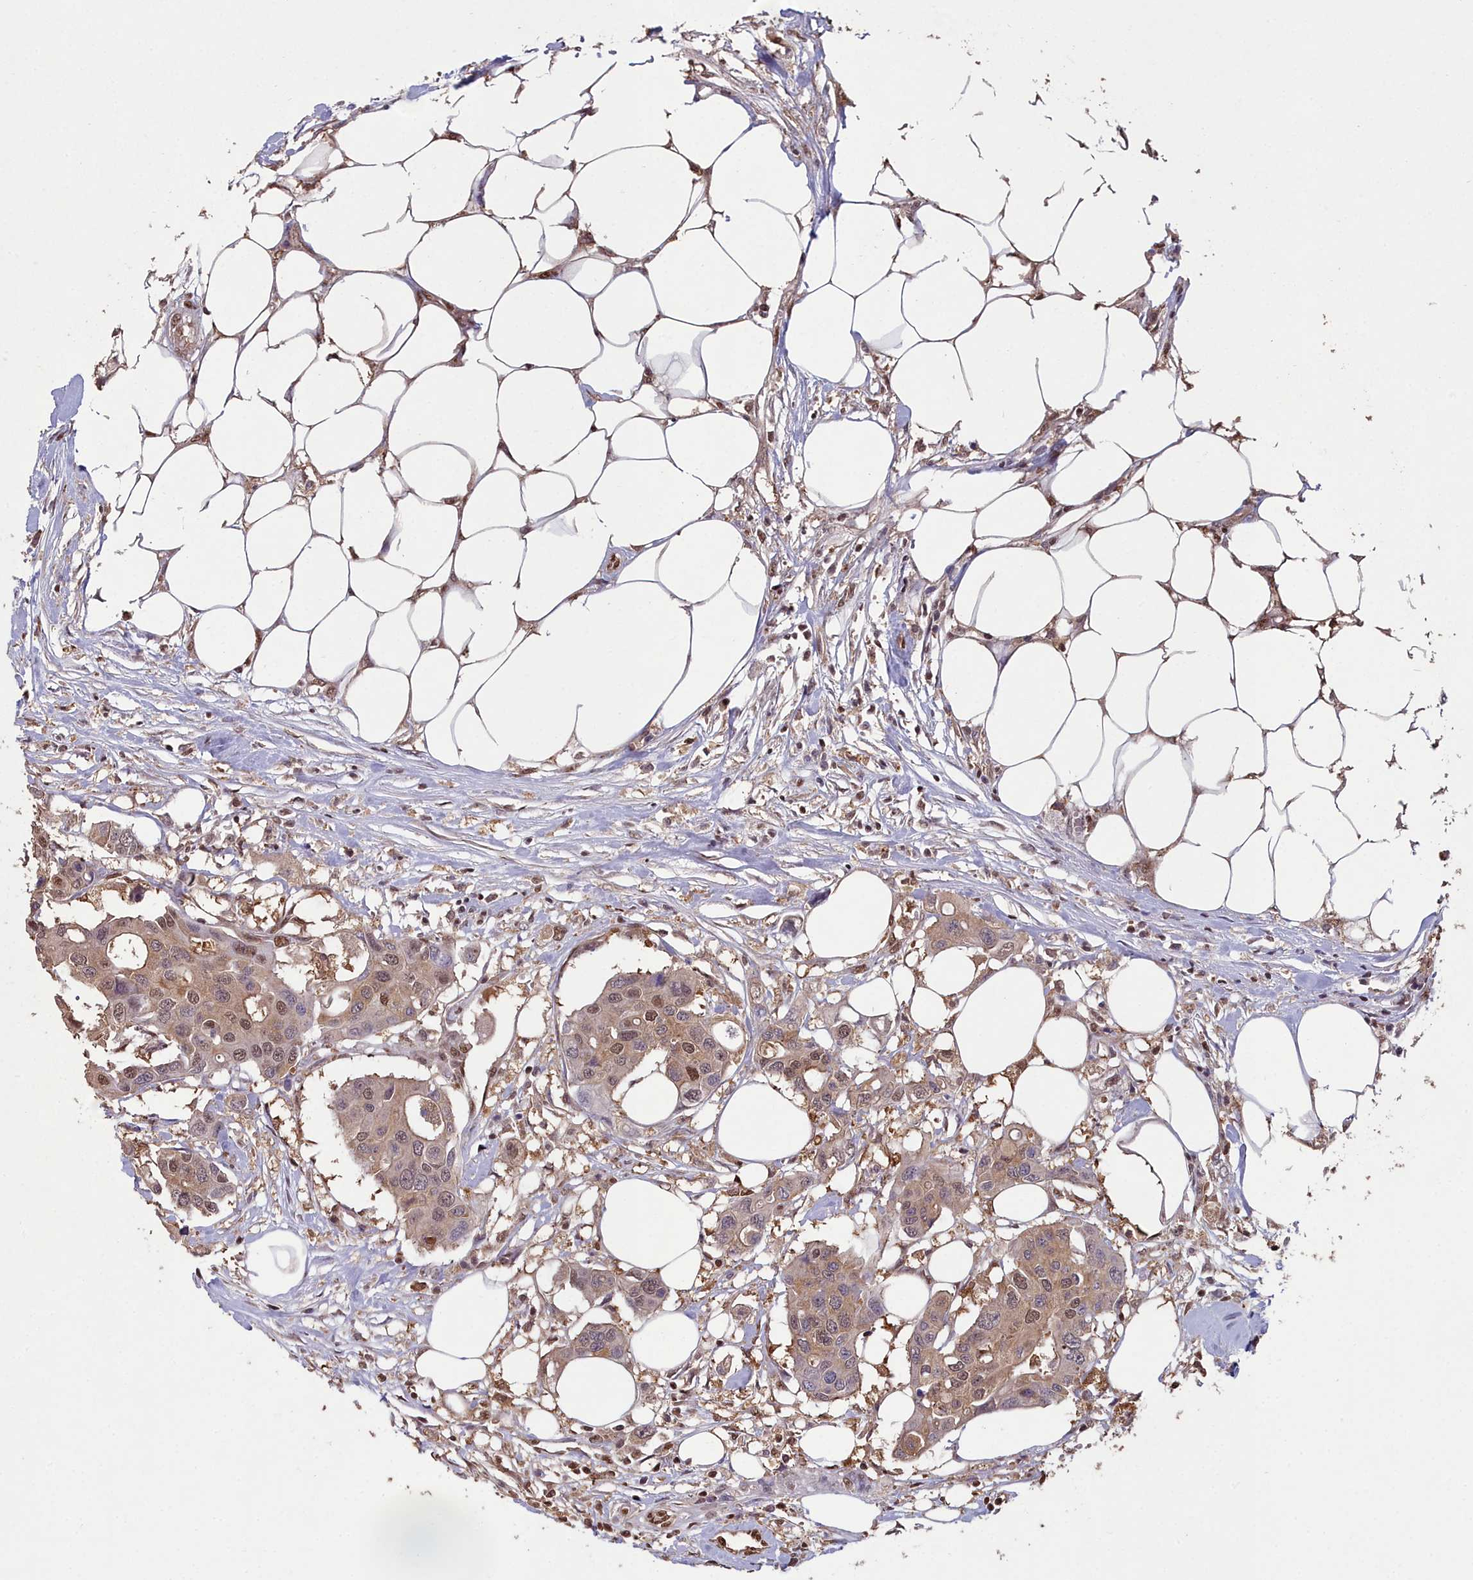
{"staining": {"intensity": "moderate", "quantity": ">75%", "location": "cytoplasmic/membranous,nuclear"}, "tissue": "colorectal cancer", "cell_type": "Tumor cells", "image_type": "cancer", "snomed": [{"axis": "morphology", "description": "Adenocarcinoma, NOS"}, {"axis": "topography", "description": "Colon"}], "caption": "Immunohistochemistry (IHC) micrograph of human colorectal cancer stained for a protein (brown), which exhibits medium levels of moderate cytoplasmic/membranous and nuclear expression in about >75% of tumor cells.", "gene": "GAPDH", "patient": {"sex": "male", "age": 77}}